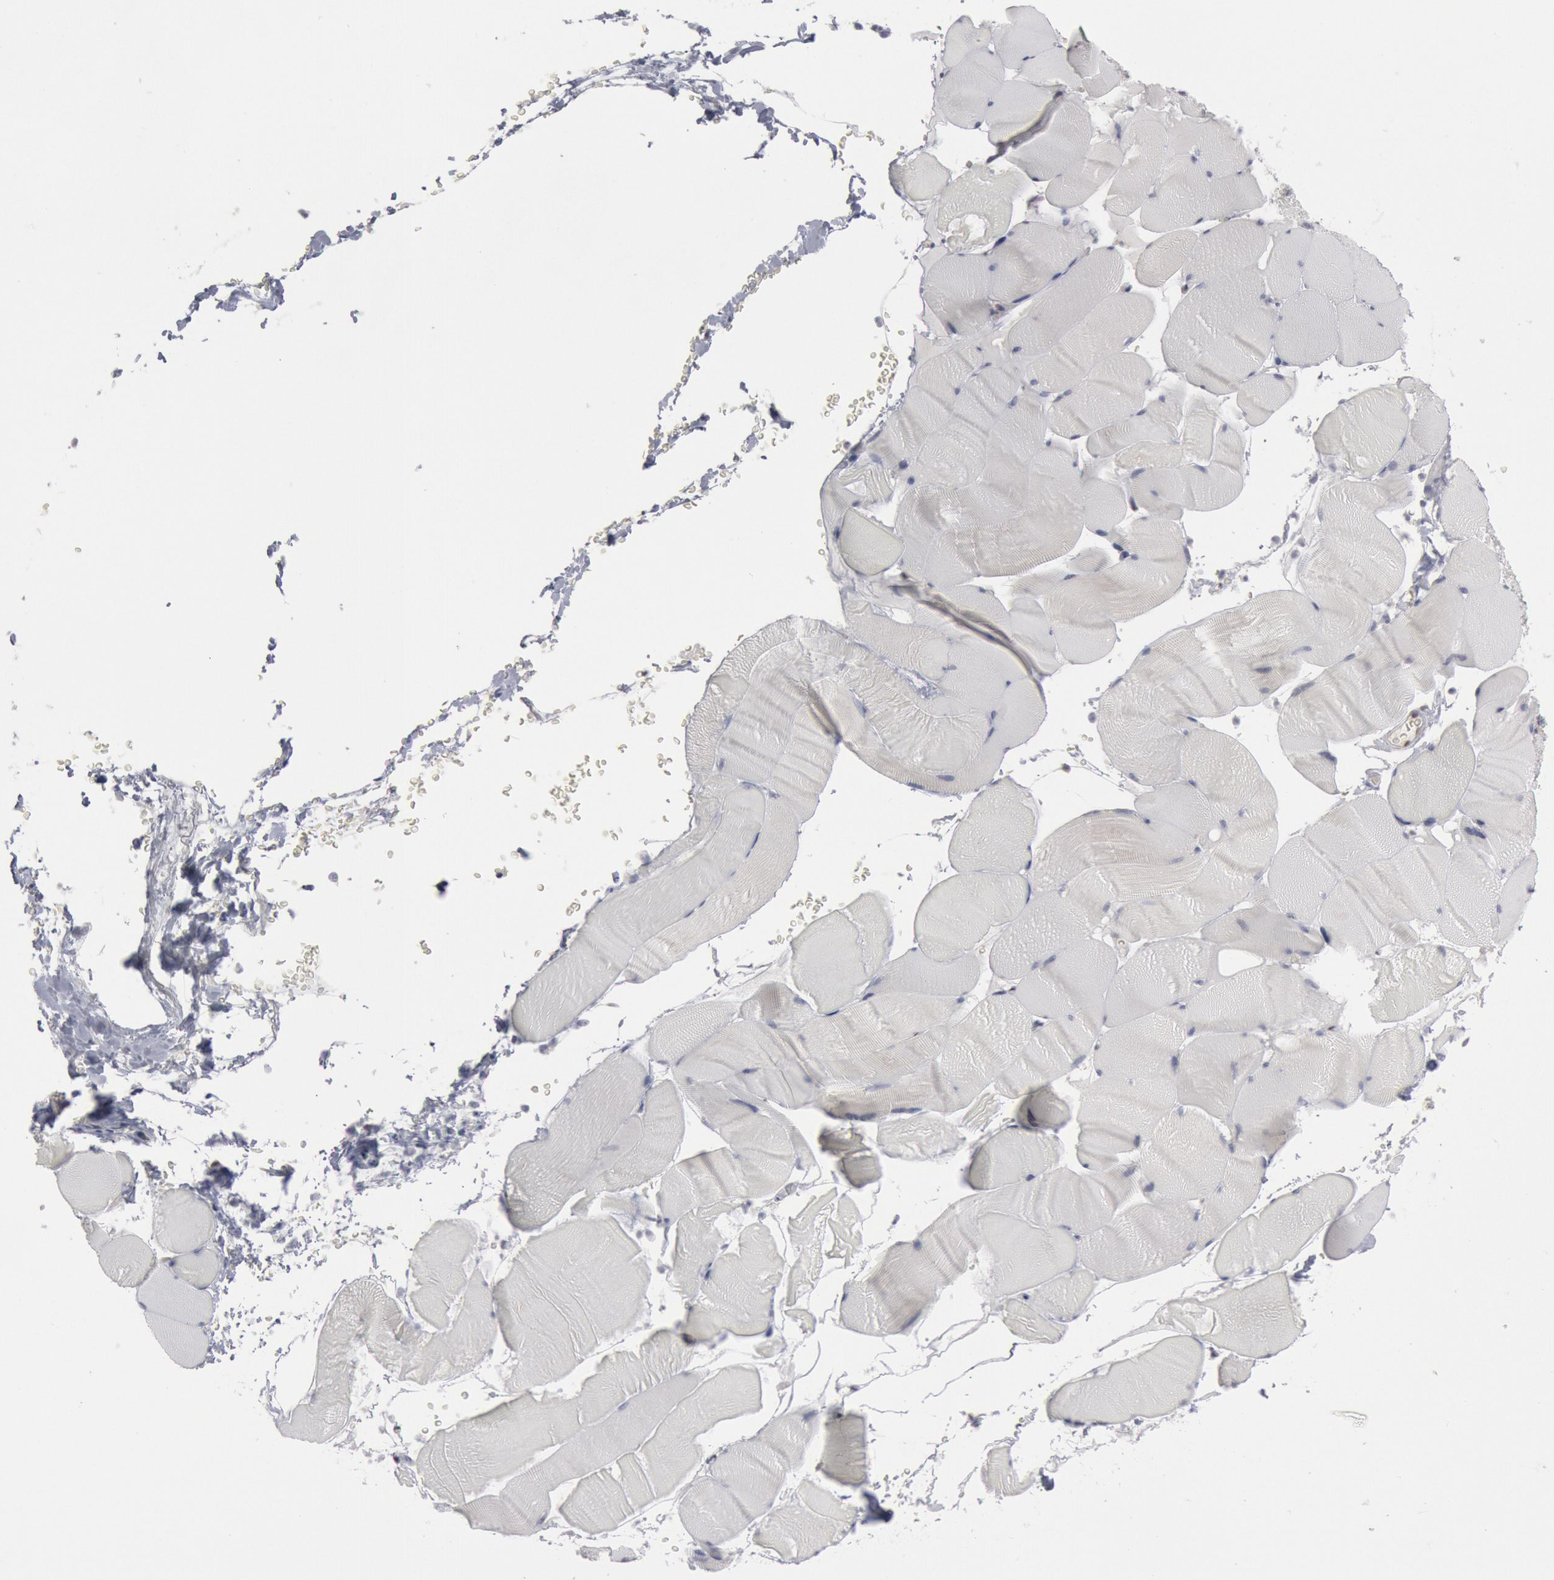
{"staining": {"intensity": "negative", "quantity": "none", "location": "none"}, "tissue": "skeletal muscle", "cell_type": "Myocytes", "image_type": "normal", "snomed": [{"axis": "morphology", "description": "Normal tissue, NOS"}, {"axis": "topography", "description": "Skeletal muscle"}], "caption": "This is an immunohistochemistry micrograph of benign skeletal muscle. There is no expression in myocytes.", "gene": "FOXO1", "patient": {"sex": "male", "age": 62}}